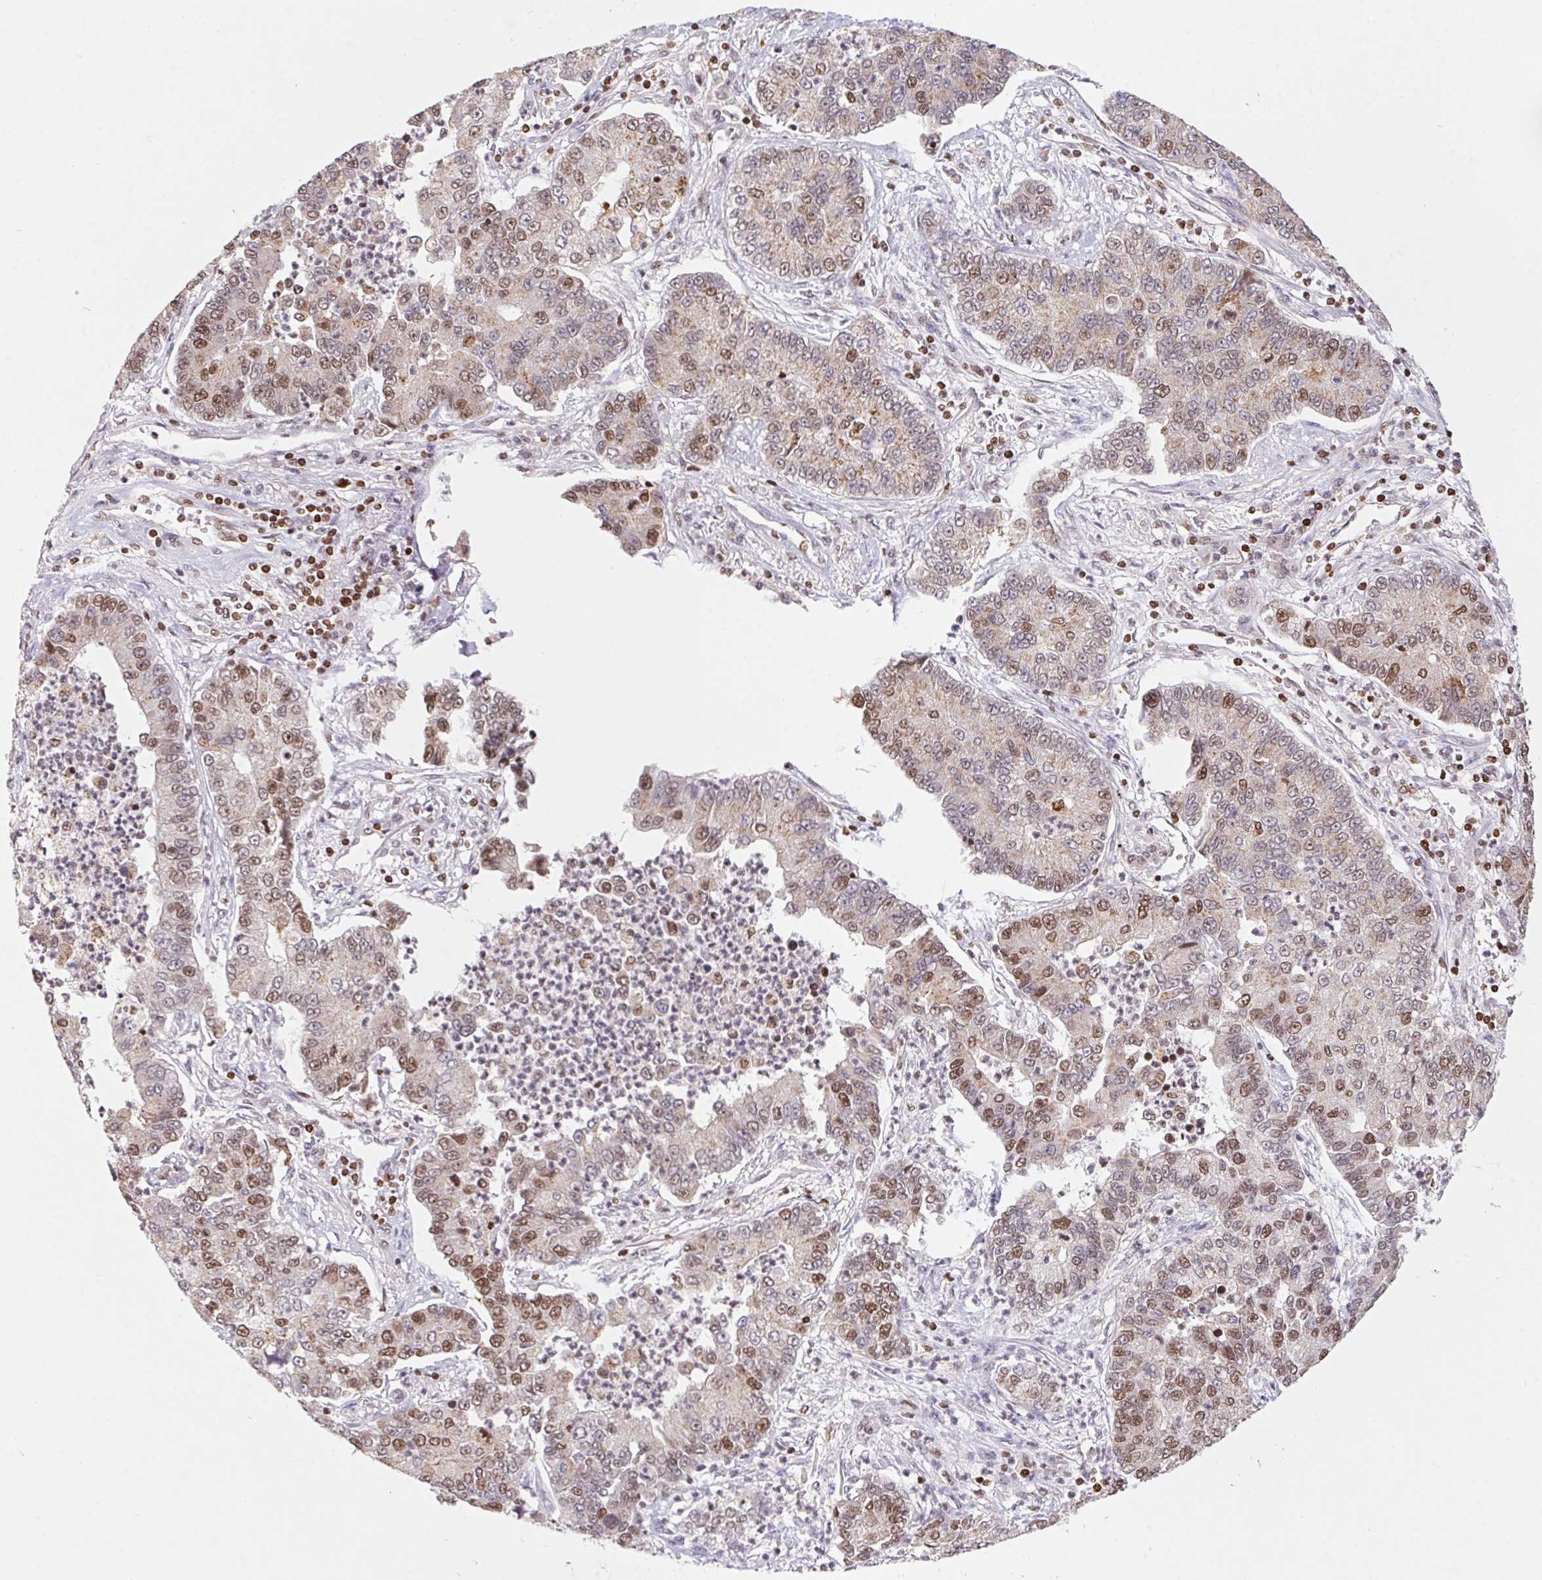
{"staining": {"intensity": "moderate", "quantity": "<25%", "location": "nuclear"}, "tissue": "lung cancer", "cell_type": "Tumor cells", "image_type": "cancer", "snomed": [{"axis": "morphology", "description": "Adenocarcinoma, NOS"}, {"axis": "topography", "description": "Lung"}], "caption": "Adenocarcinoma (lung) stained with DAB immunohistochemistry reveals low levels of moderate nuclear positivity in about <25% of tumor cells.", "gene": "POLD3", "patient": {"sex": "female", "age": 57}}